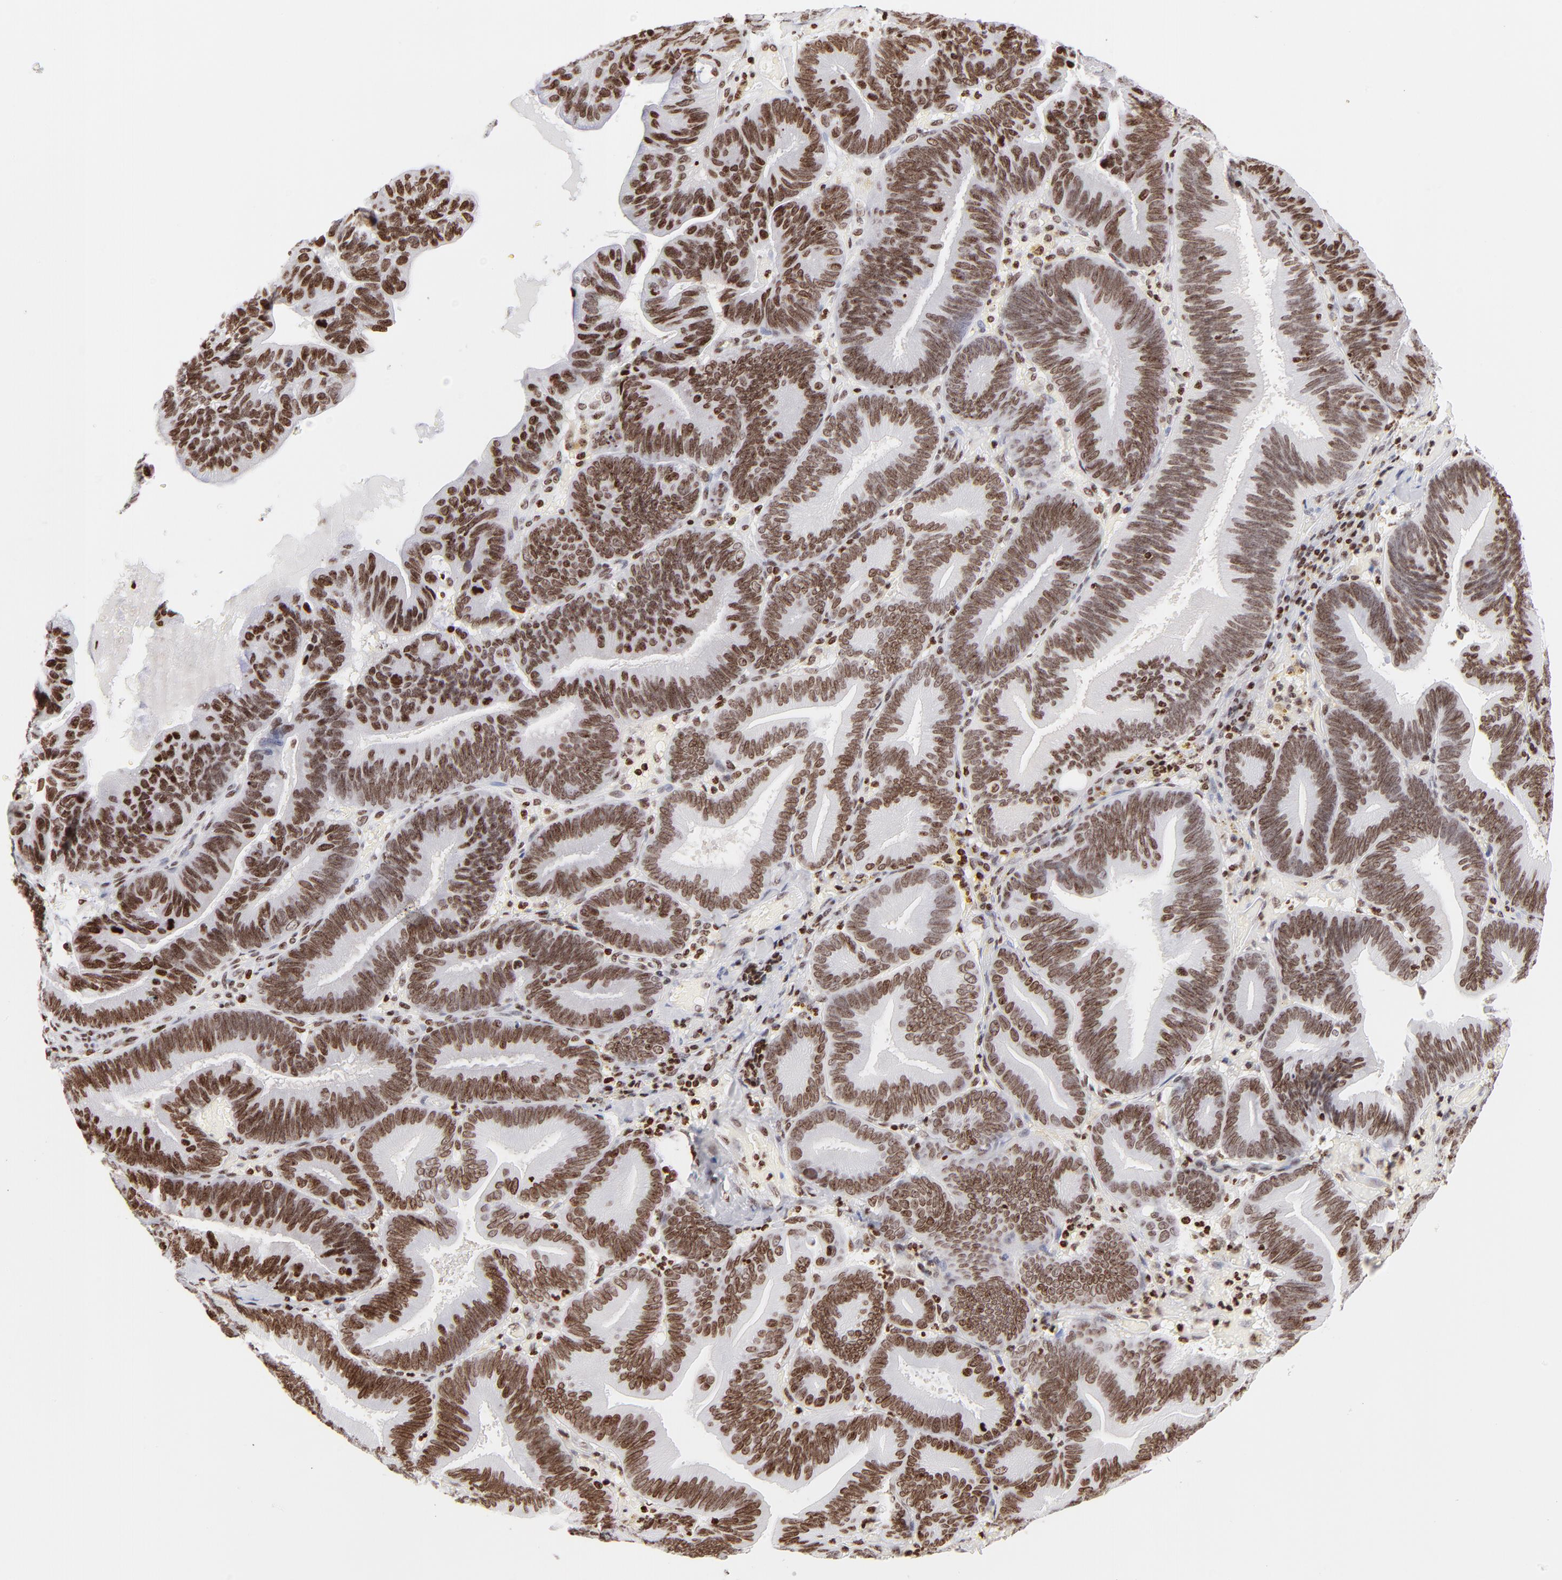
{"staining": {"intensity": "strong", "quantity": ">75%", "location": "nuclear"}, "tissue": "pancreatic cancer", "cell_type": "Tumor cells", "image_type": "cancer", "snomed": [{"axis": "morphology", "description": "Adenocarcinoma, NOS"}, {"axis": "topography", "description": "Pancreas"}], "caption": "There is high levels of strong nuclear staining in tumor cells of pancreatic adenocarcinoma, as demonstrated by immunohistochemical staining (brown color).", "gene": "RTL4", "patient": {"sex": "male", "age": 82}}